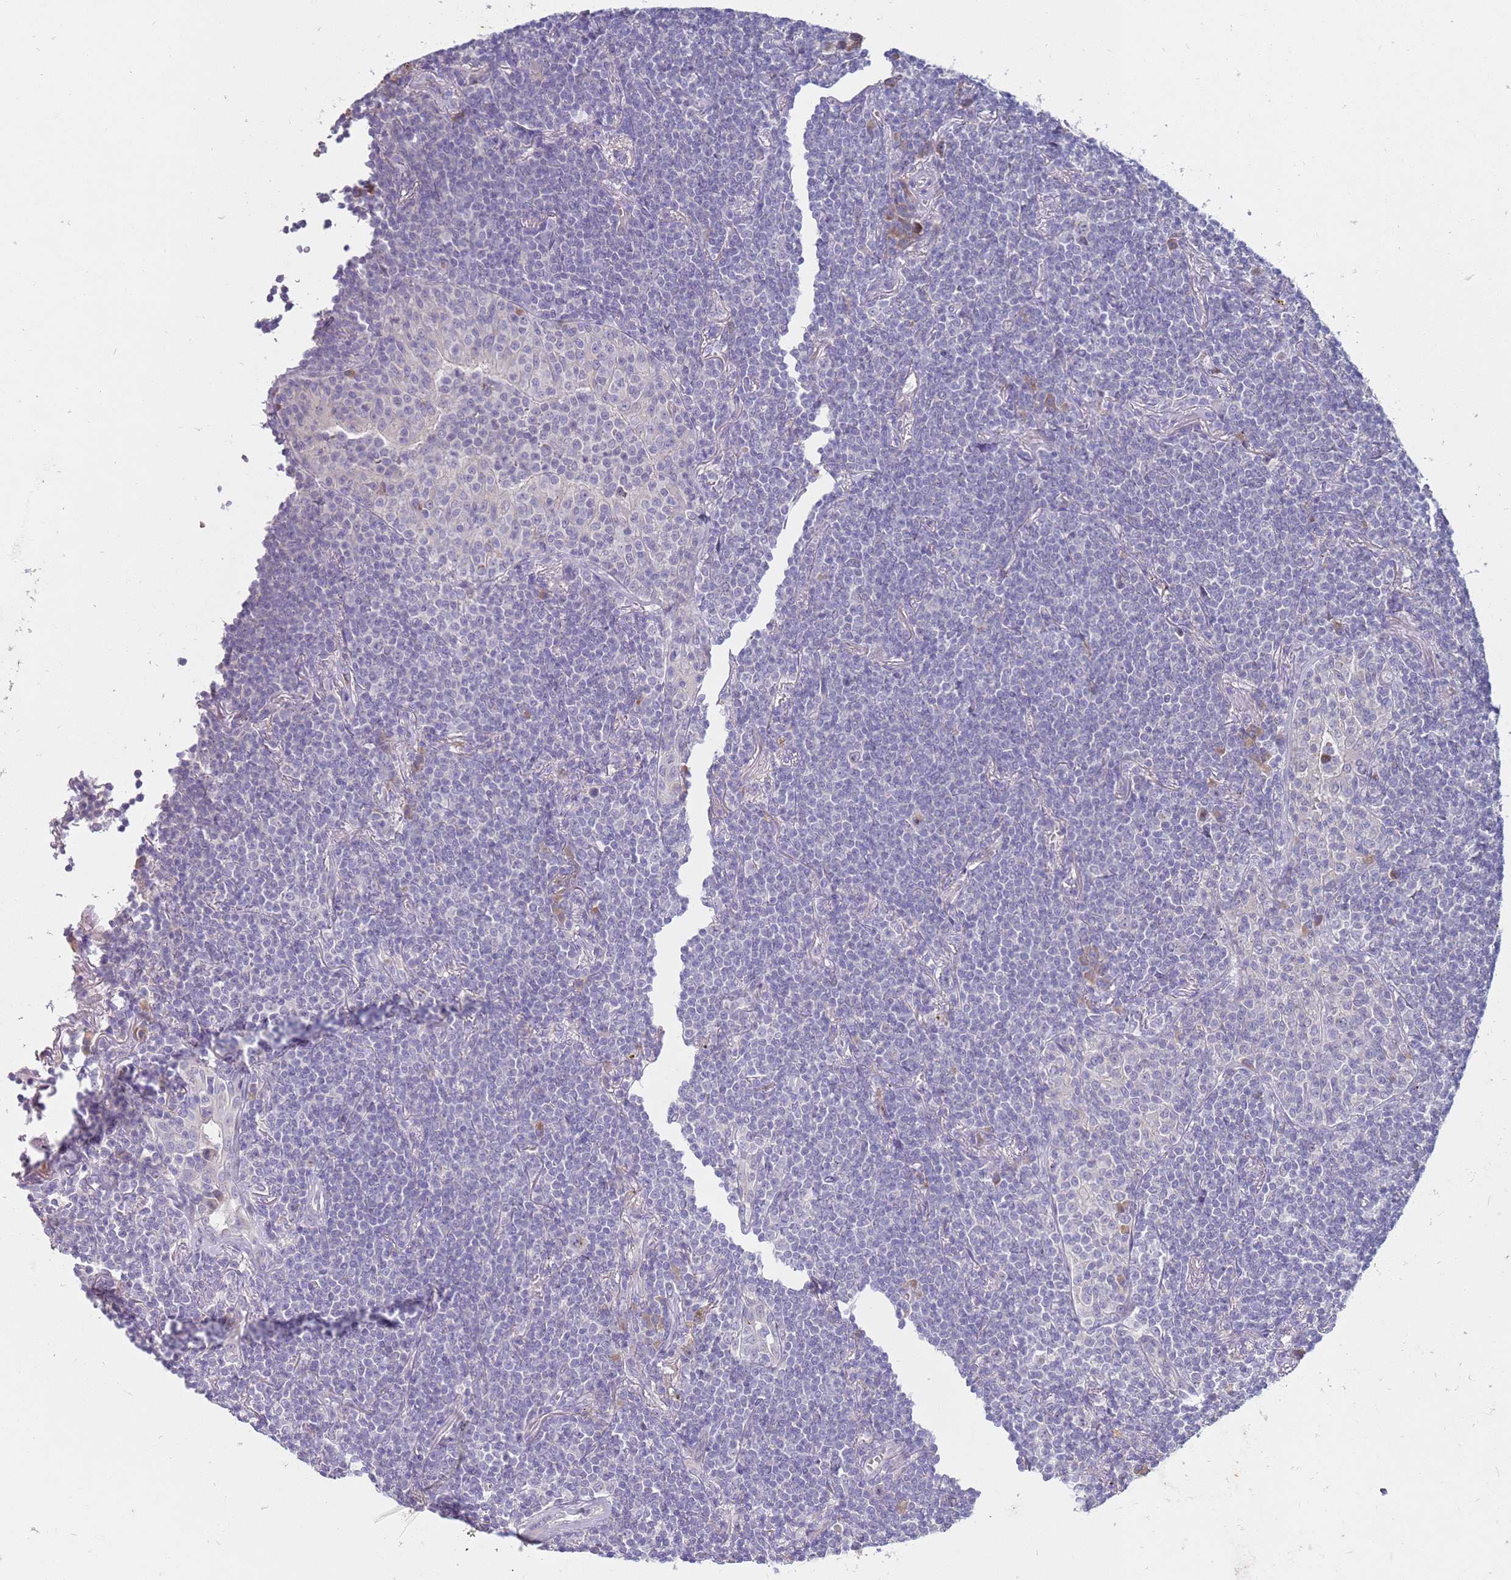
{"staining": {"intensity": "negative", "quantity": "none", "location": "none"}, "tissue": "lymphoma", "cell_type": "Tumor cells", "image_type": "cancer", "snomed": [{"axis": "morphology", "description": "Malignant lymphoma, non-Hodgkin's type, Low grade"}, {"axis": "topography", "description": "Lung"}], "caption": "This is an immunohistochemistry histopathology image of human lymphoma. There is no positivity in tumor cells.", "gene": "NMUR2", "patient": {"sex": "female", "age": 71}}